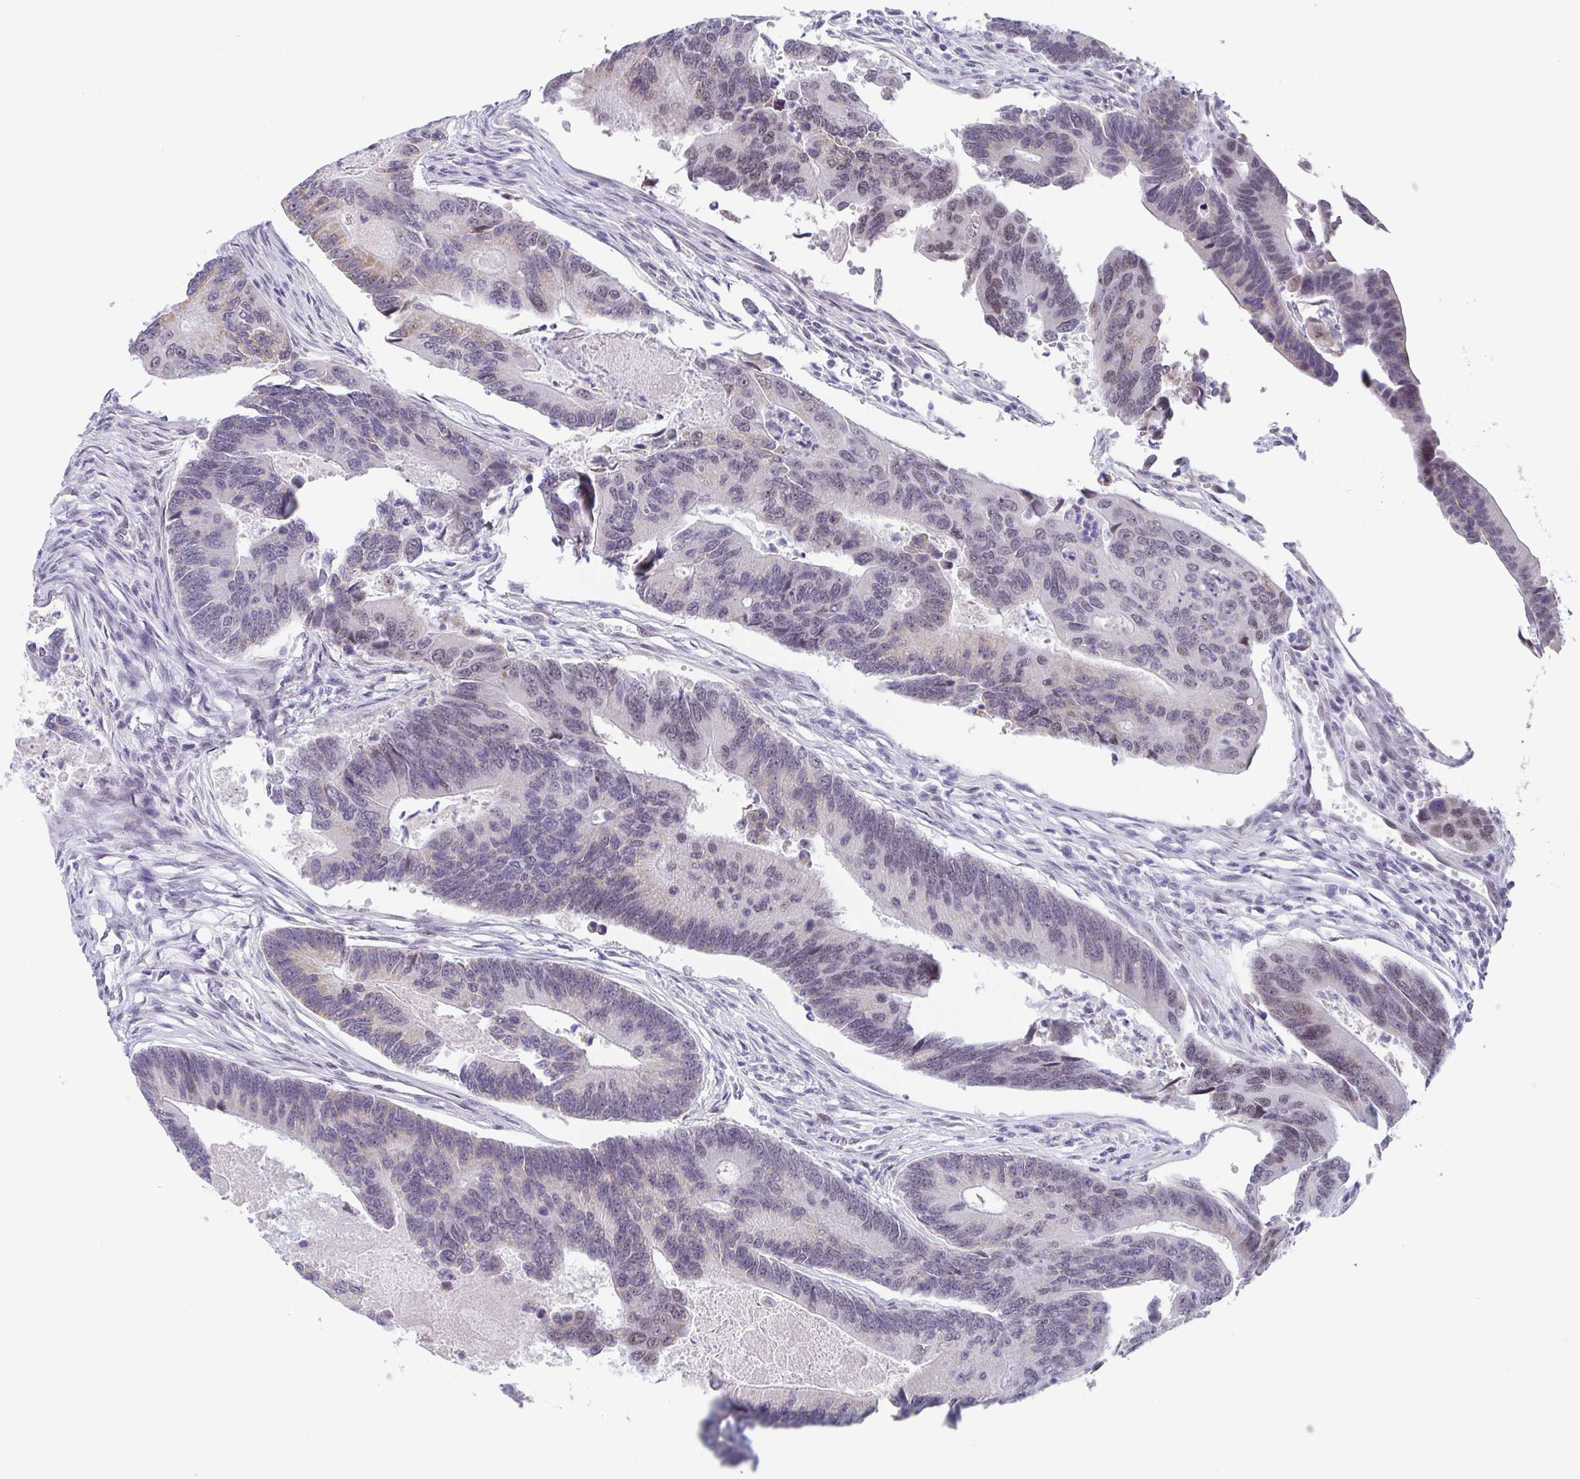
{"staining": {"intensity": "weak", "quantity": "<25%", "location": "cytoplasmic/membranous"}, "tissue": "colorectal cancer", "cell_type": "Tumor cells", "image_type": "cancer", "snomed": [{"axis": "morphology", "description": "Adenocarcinoma, NOS"}, {"axis": "topography", "description": "Colon"}], "caption": "IHC image of neoplastic tissue: colorectal adenocarcinoma stained with DAB displays no significant protein positivity in tumor cells. (DAB immunohistochemistry with hematoxylin counter stain).", "gene": "EXOSC7", "patient": {"sex": "female", "age": 67}}